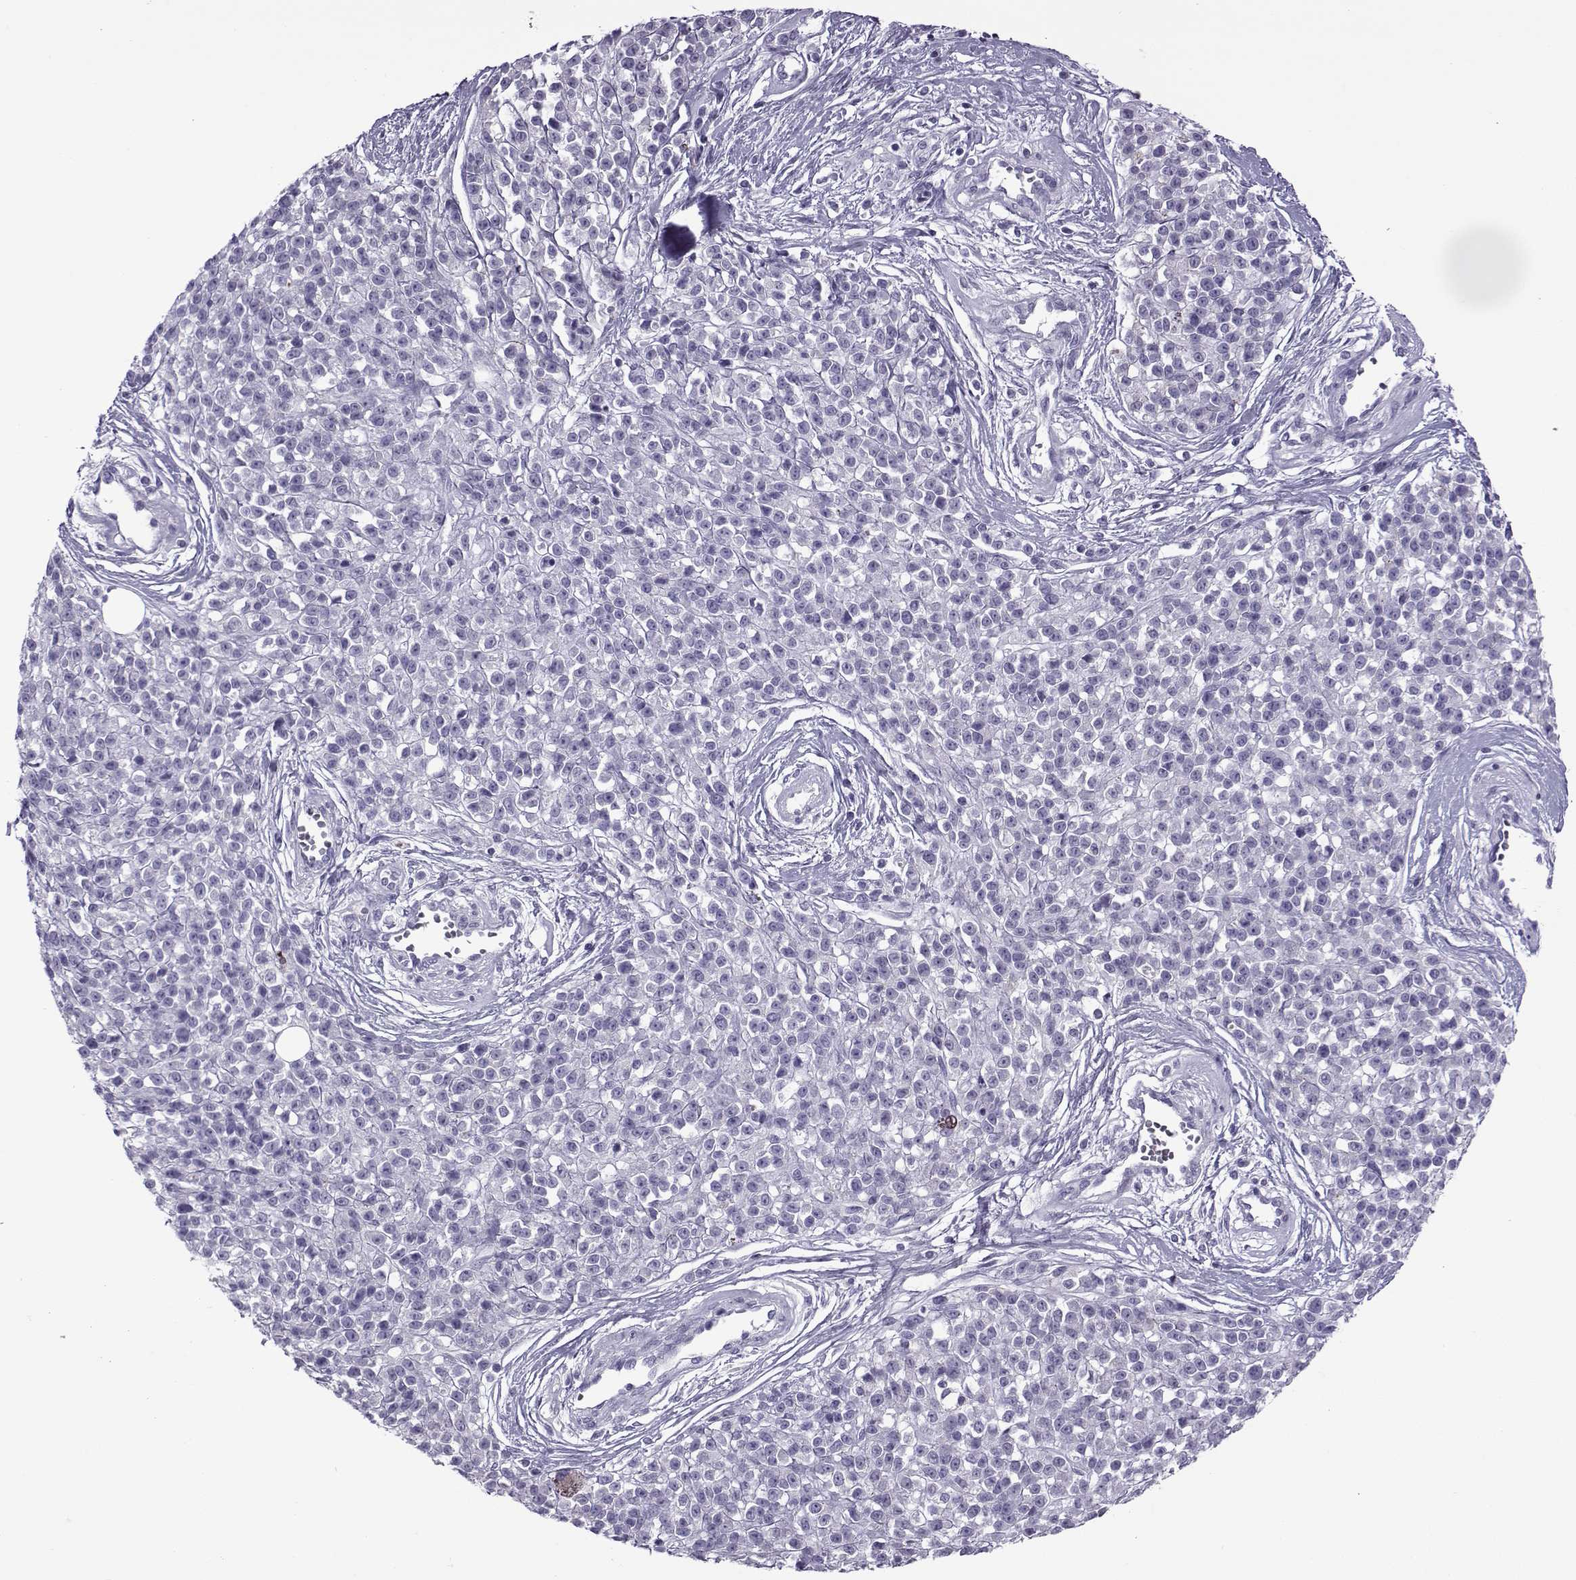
{"staining": {"intensity": "negative", "quantity": "none", "location": "none"}, "tissue": "melanoma", "cell_type": "Tumor cells", "image_type": "cancer", "snomed": [{"axis": "morphology", "description": "Malignant melanoma, NOS"}, {"axis": "topography", "description": "Skin"}, {"axis": "topography", "description": "Skin of trunk"}], "caption": "Immunohistochemical staining of human melanoma exhibits no significant expression in tumor cells. Brightfield microscopy of IHC stained with DAB (3,3'-diaminobenzidine) (brown) and hematoxylin (blue), captured at high magnification.", "gene": "OIP5", "patient": {"sex": "male", "age": 74}}